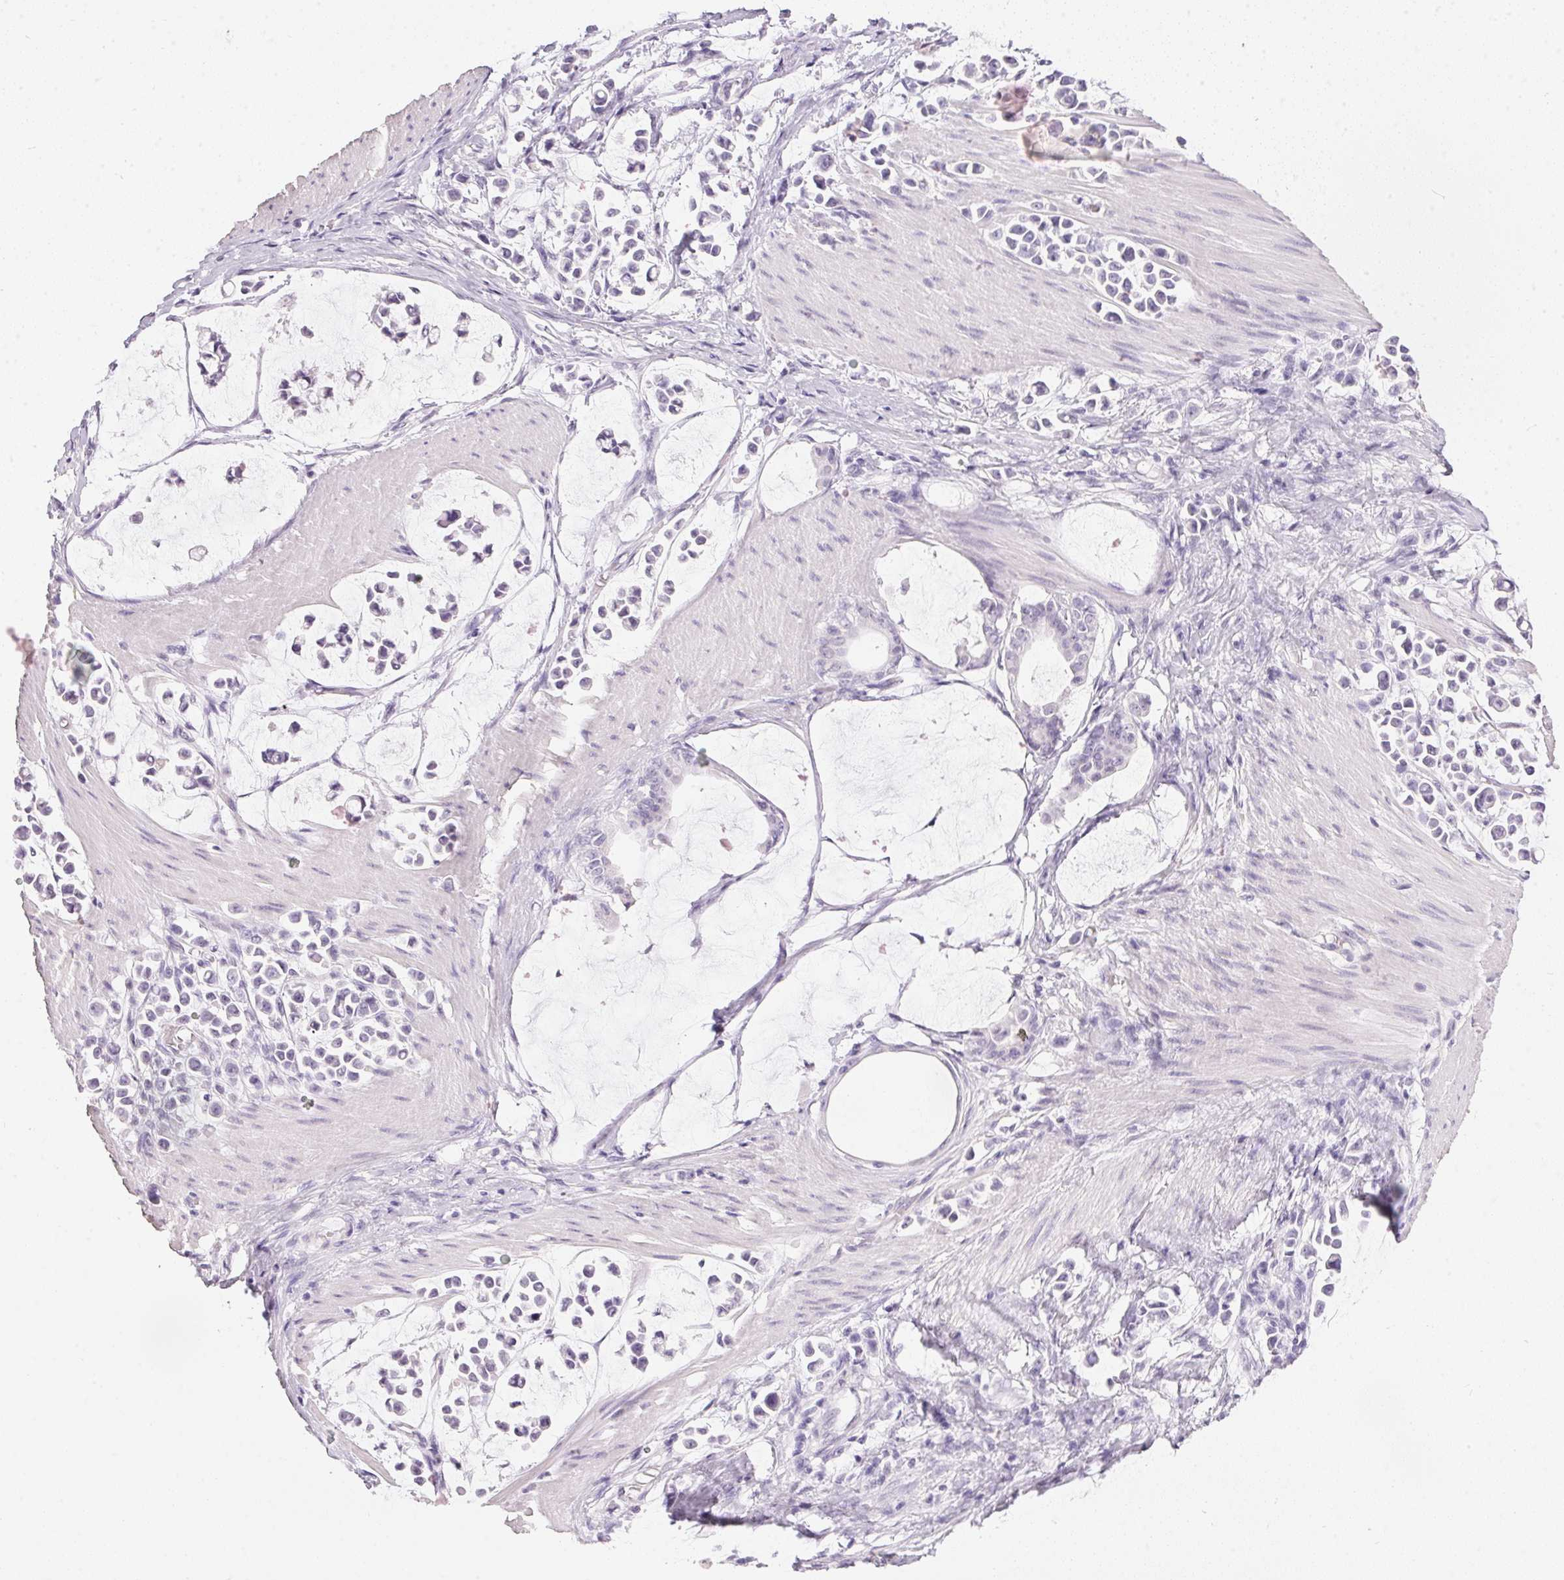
{"staining": {"intensity": "negative", "quantity": "none", "location": "none"}, "tissue": "stomach cancer", "cell_type": "Tumor cells", "image_type": "cancer", "snomed": [{"axis": "morphology", "description": "Adenocarcinoma, NOS"}, {"axis": "topography", "description": "Stomach"}], "caption": "Immunohistochemistry (IHC) of human stomach cancer (adenocarcinoma) exhibits no expression in tumor cells. (DAB IHC with hematoxylin counter stain).", "gene": "GBP6", "patient": {"sex": "male", "age": 82}}